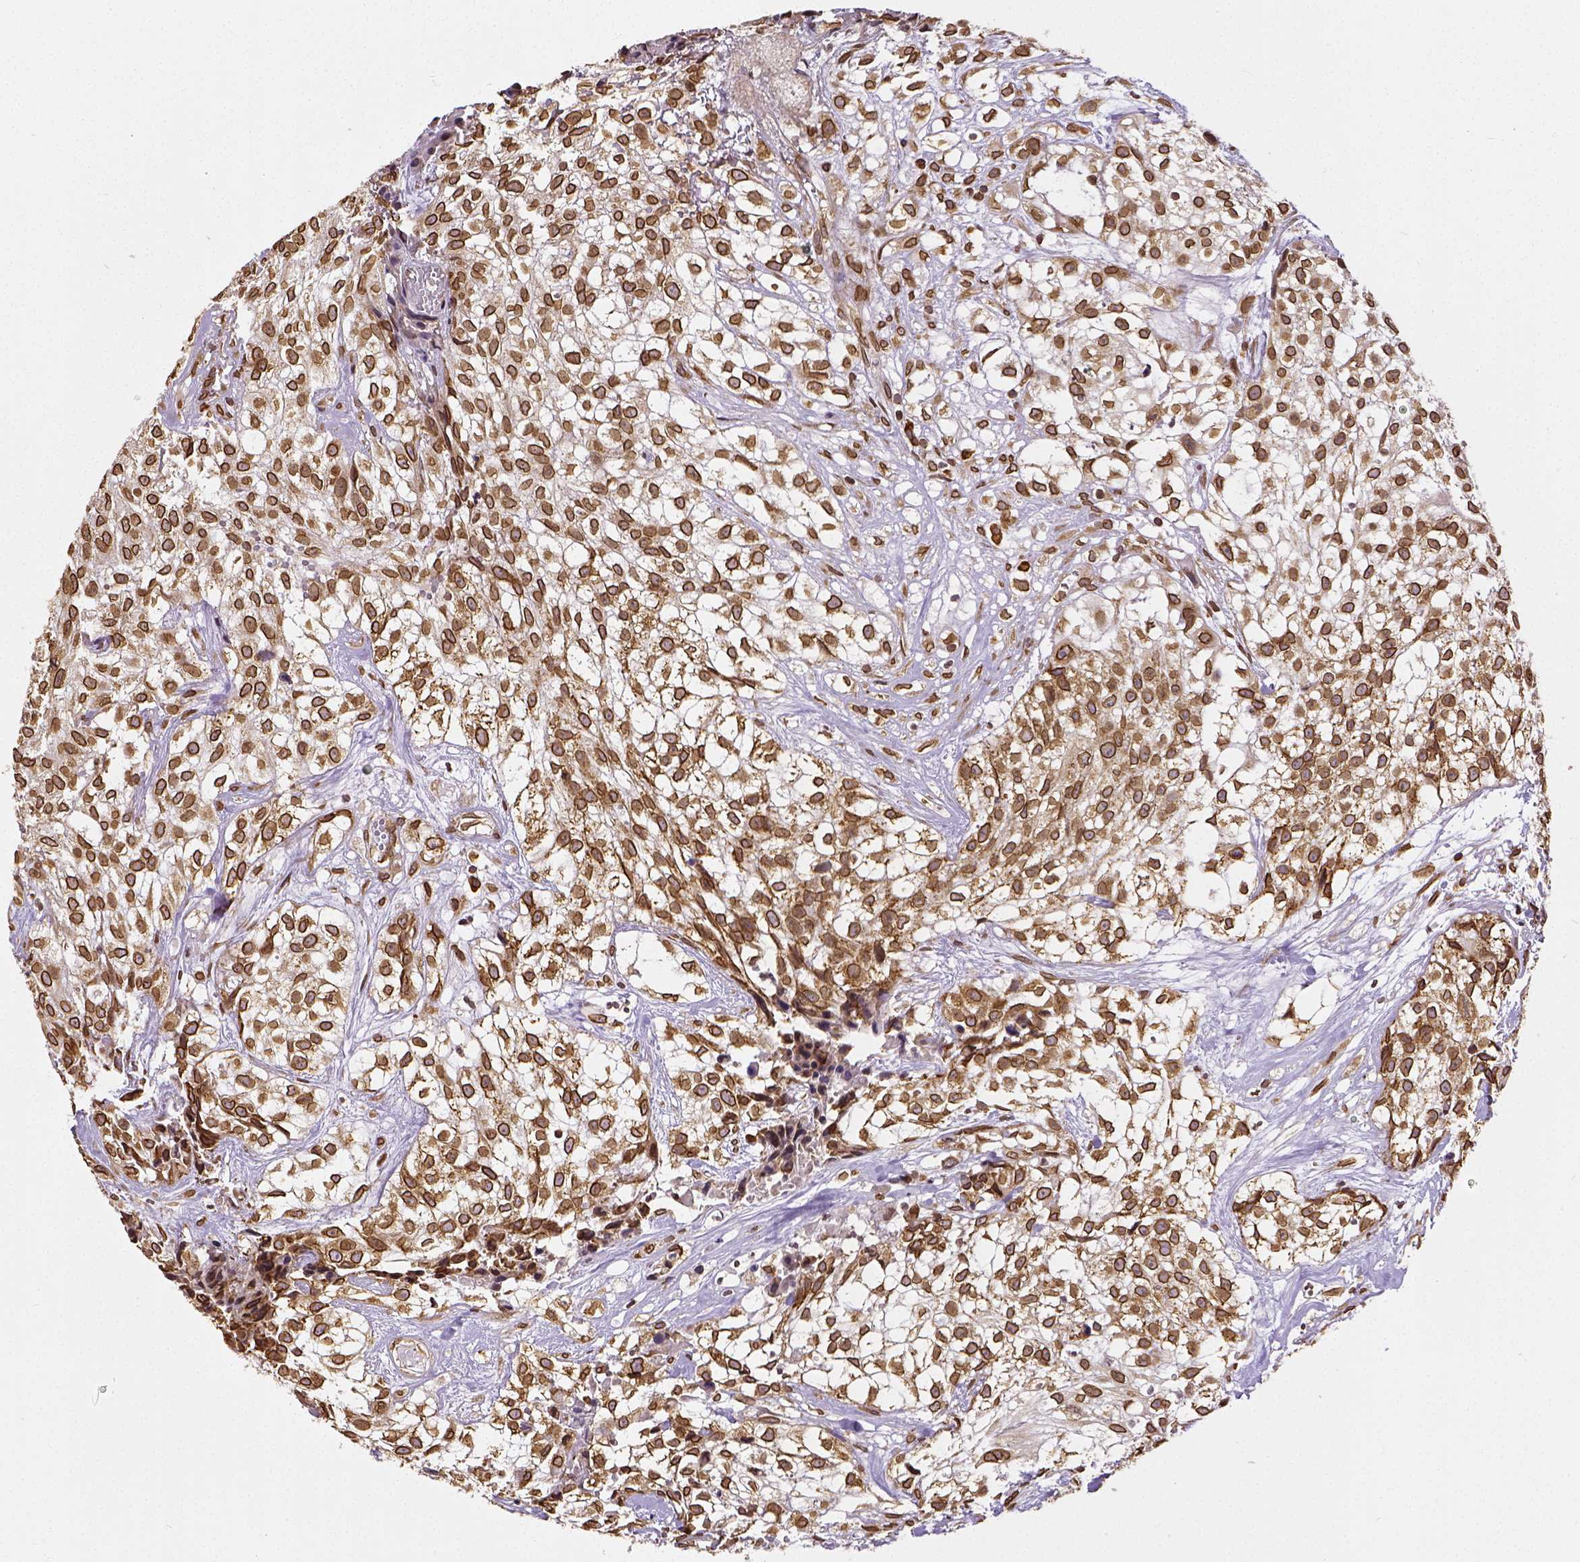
{"staining": {"intensity": "strong", "quantity": ">75%", "location": "cytoplasmic/membranous,nuclear"}, "tissue": "urothelial cancer", "cell_type": "Tumor cells", "image_type": "cancer", "snomed": [{"axis": "morphology", "description": "Urothelial carcinoma, High grade"}, {"axis": "topography", "description": "Urinary bladder"}], "caption": "Immunohistochemical staining of human urothelial cancer displays high levels of strong cytoplasmic/membranous and nuclear protein positivity in approximately >75% of tumor cells.", "gene": "MTDH", "patient": {"sex": "male", "age": 56}}